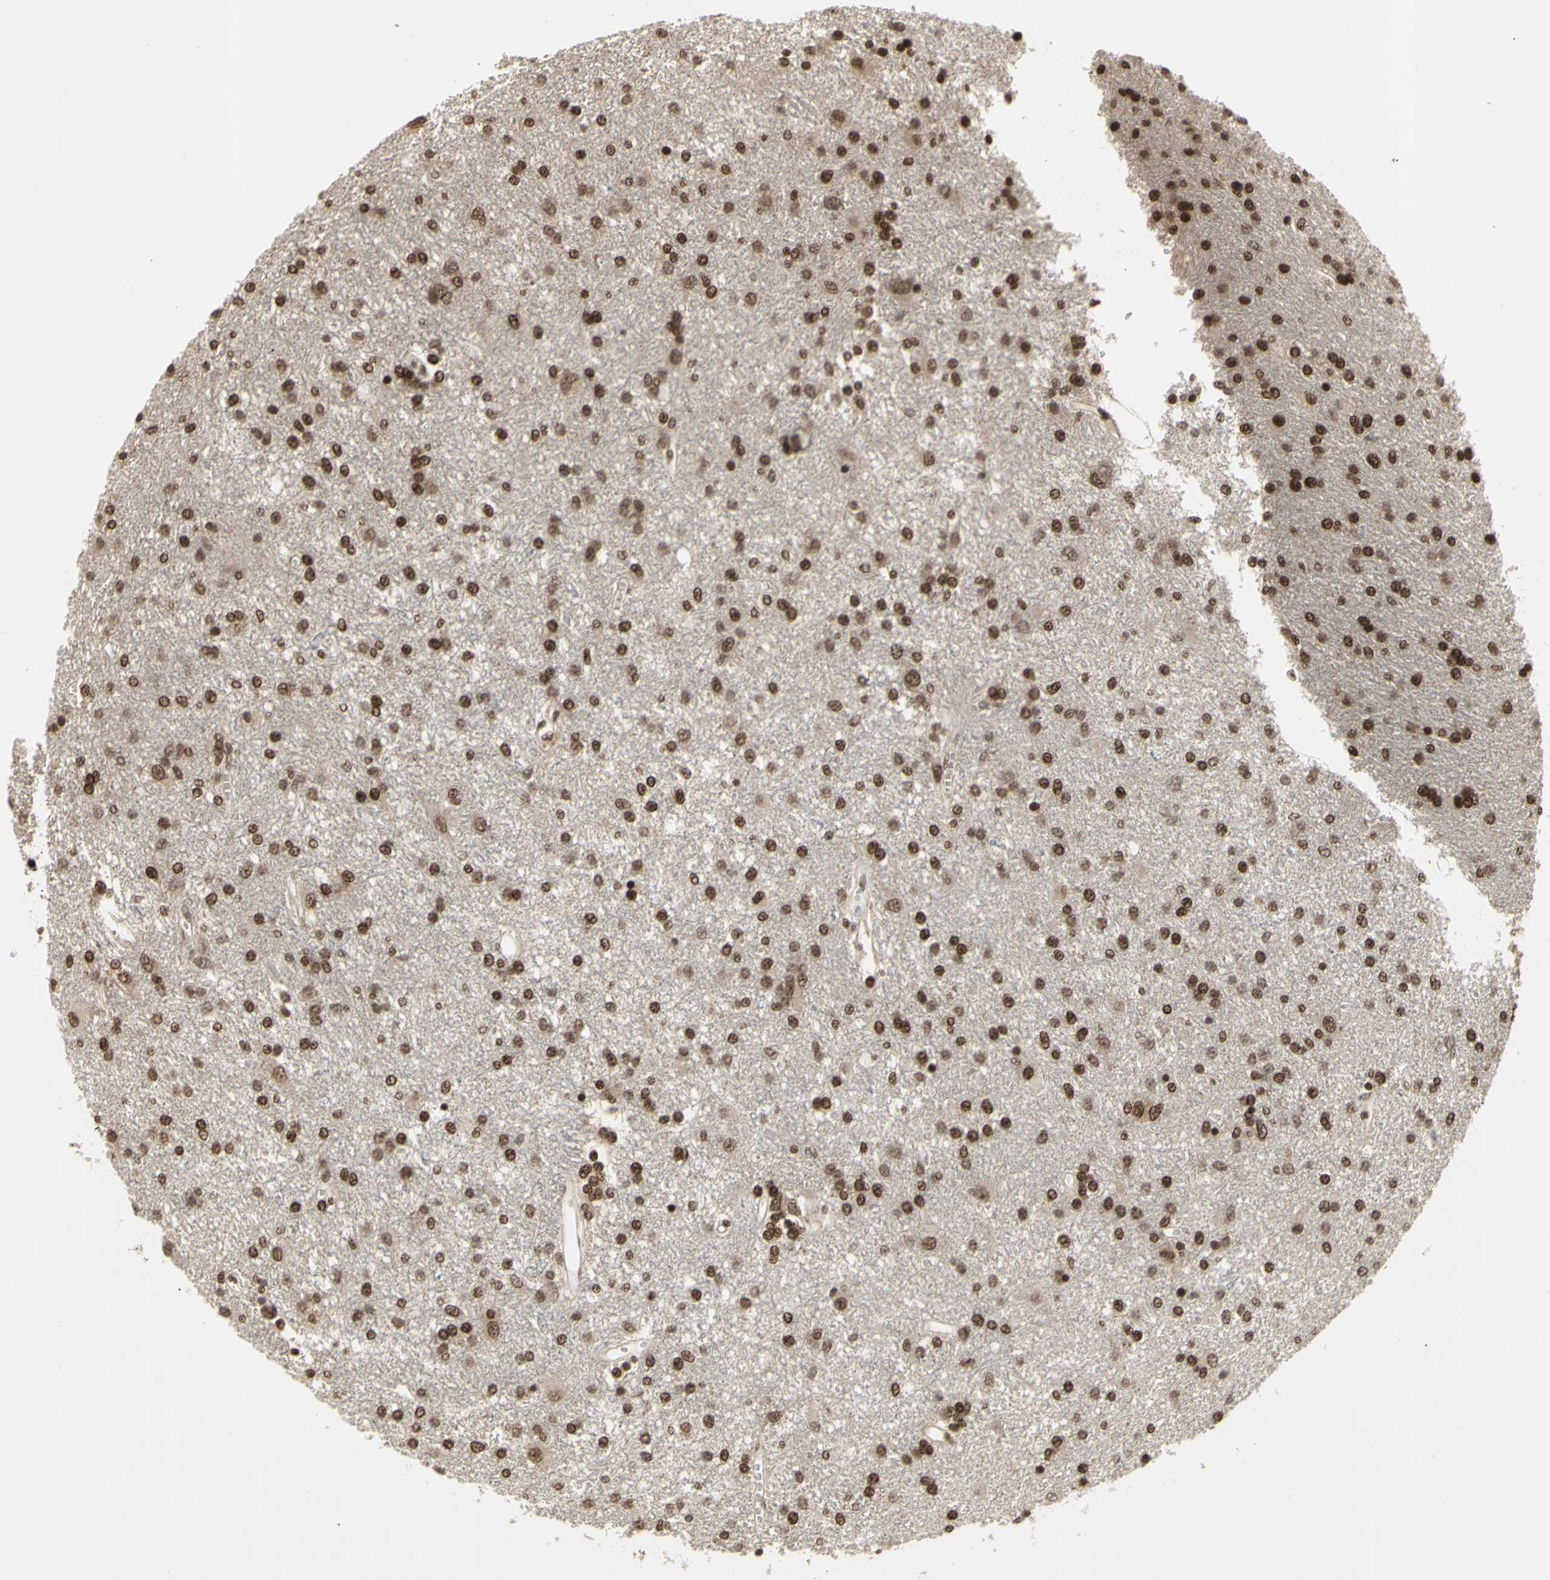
{"staining": {"intensity": "moderate", "quantity": ">75%", "location": "cytoplasmic/membranous,nuclear"}, "tissue": "glioma", "cell_type": "Tumor cells", "image_type": "cancer", "snomed": [{"axis": "morphology", "description": "Glioma, malignant, High grade"}, {"axis": "topography", "description": "Brain"}], "caption": "Immunohistochemical staining of human malignant high-grade glioma demonstrates medium levels of moderate cytoplasmic/membranous and nuclear positivity in approximately >75% of tumor cells.", "gene": "CBX1", "patient": {"sex": "female", "age": 59}}